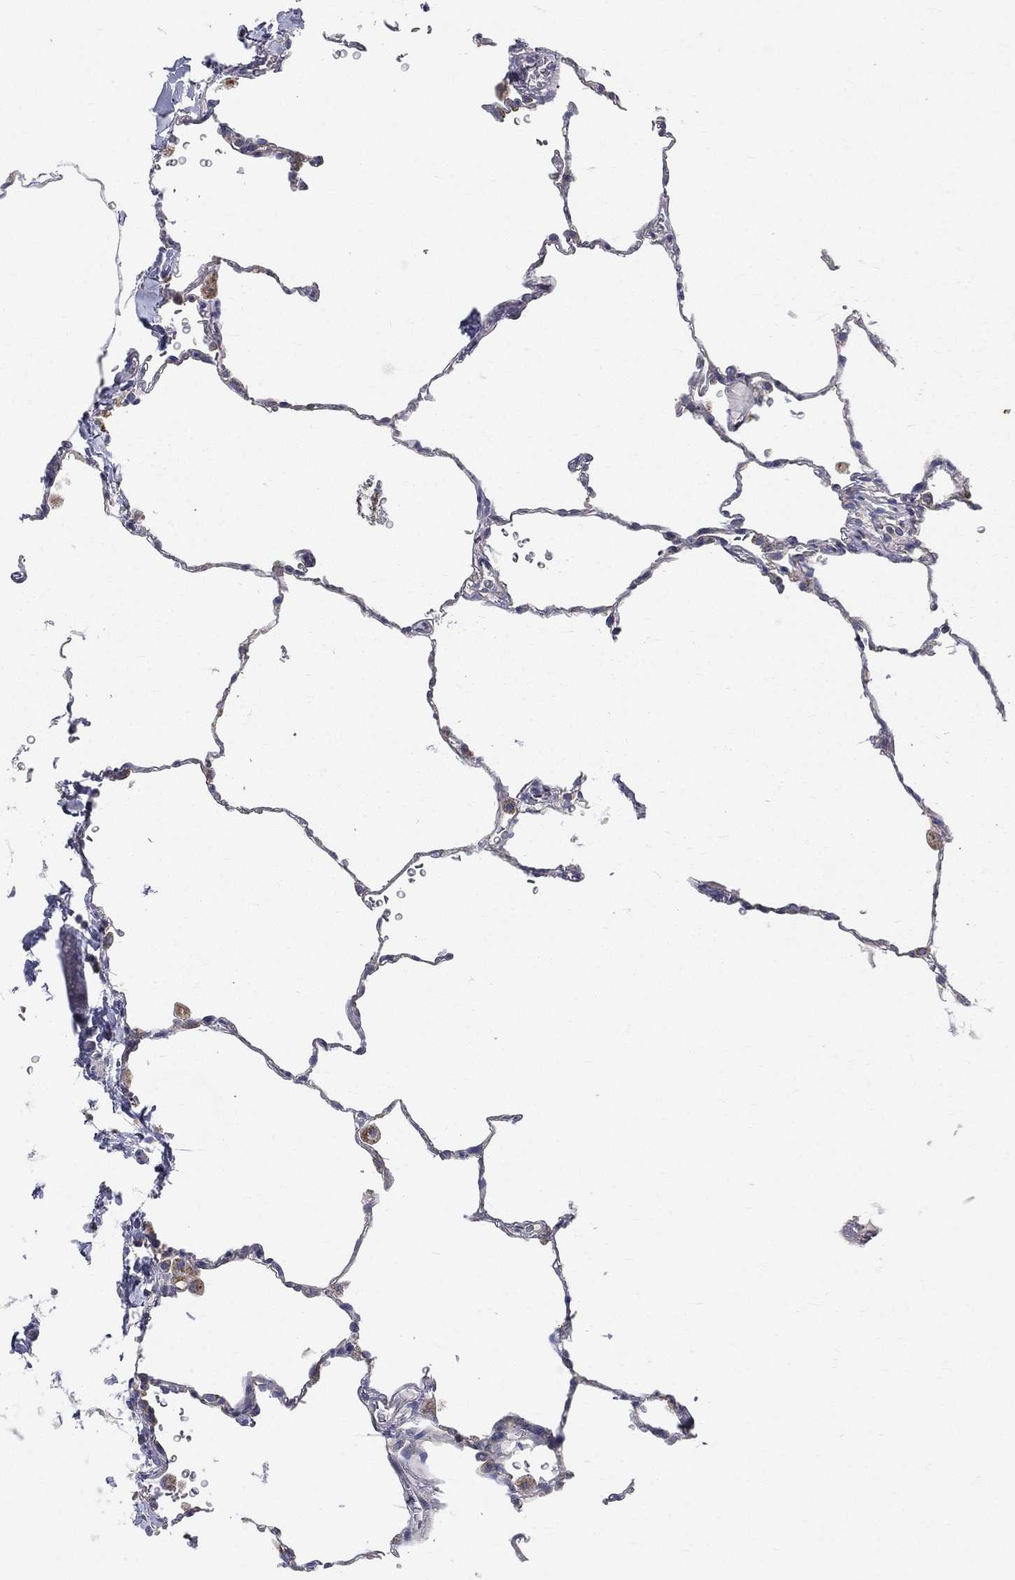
{"staining": {"intensity": "negative", "quantity": "none", "location": "none"}, "tissue": "lung", "cell_type": "Alveolar cells", "image_type": "normal", "snomed": [{"axis": "morphology", "description": "Normal tissue, NOS"}, {"axis": "morphology", "description": "Adenocarcinoma, metastatic, NOS"}, {"axis": "topography", "description": "Lung"}], "caption": "This histopathology image is of benign lung stained with IHC to label a protein in brown with the nuclei are counter-stained blue. There is no staining in alveolar cells.", "gene": "PWWP3A", "patient": {"sex": "male", "age": 45}}